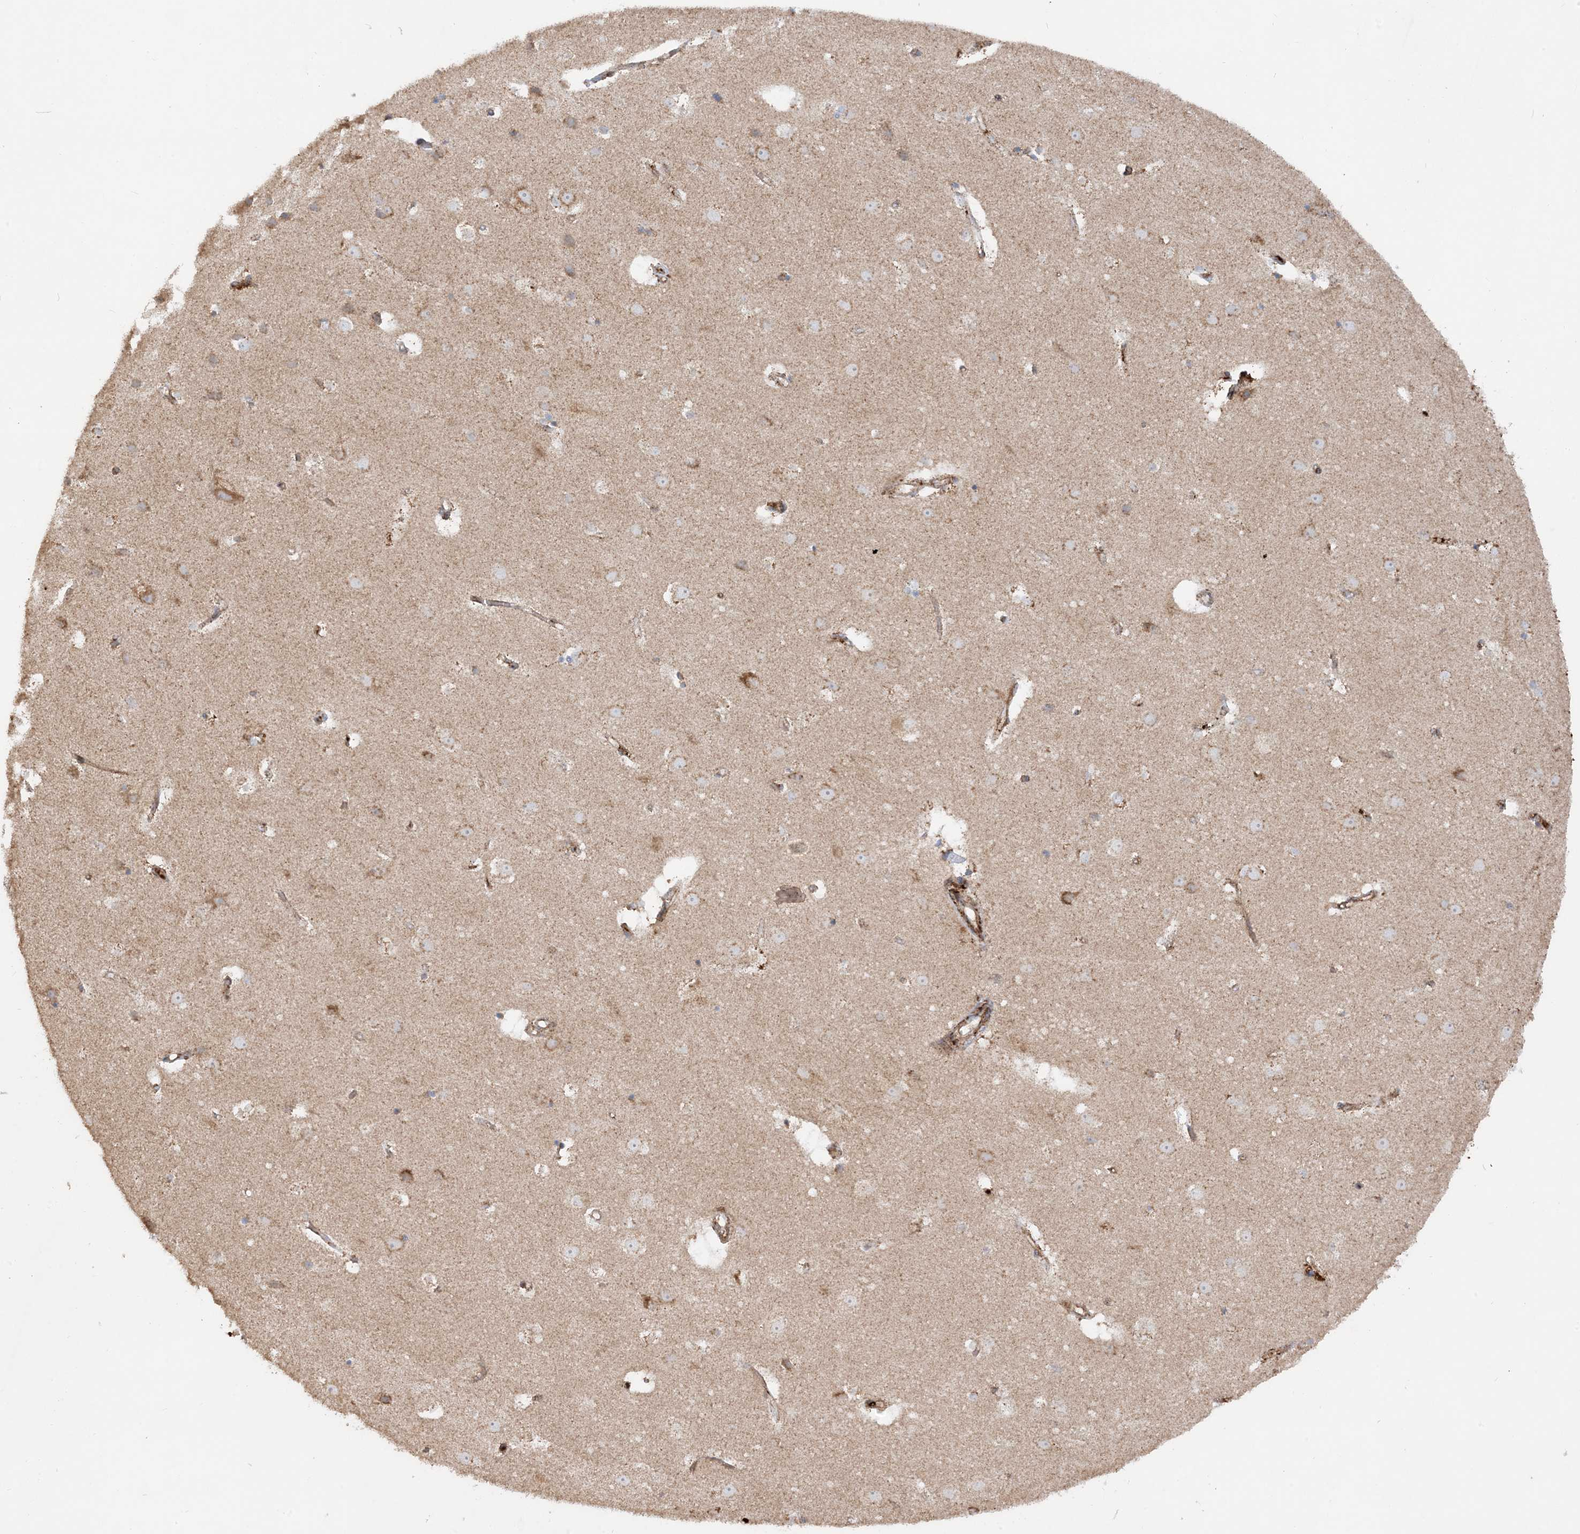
{"staining": {"intensity": "moderate", "quantity": ">75%", "location": "cytoplasmic/membranous"}, "tissue": "cerebral cortex", "cell_type": "Endothelial cells", "image_type": "normal", "snomed": [{"axis": "morphology", "description": "Normal tissue, NOS"}, {"axis": "topography", "description": "Cerebral cortex"}], "caption": "IHC of unremarkable human cerebral cortex demonstrates medium levels of moderate cytoplasmic/membranous staining in about >75% of endothelial cells.", "gene": "NDUFAF3", "patient": {"sex": "male", "age": 54}}